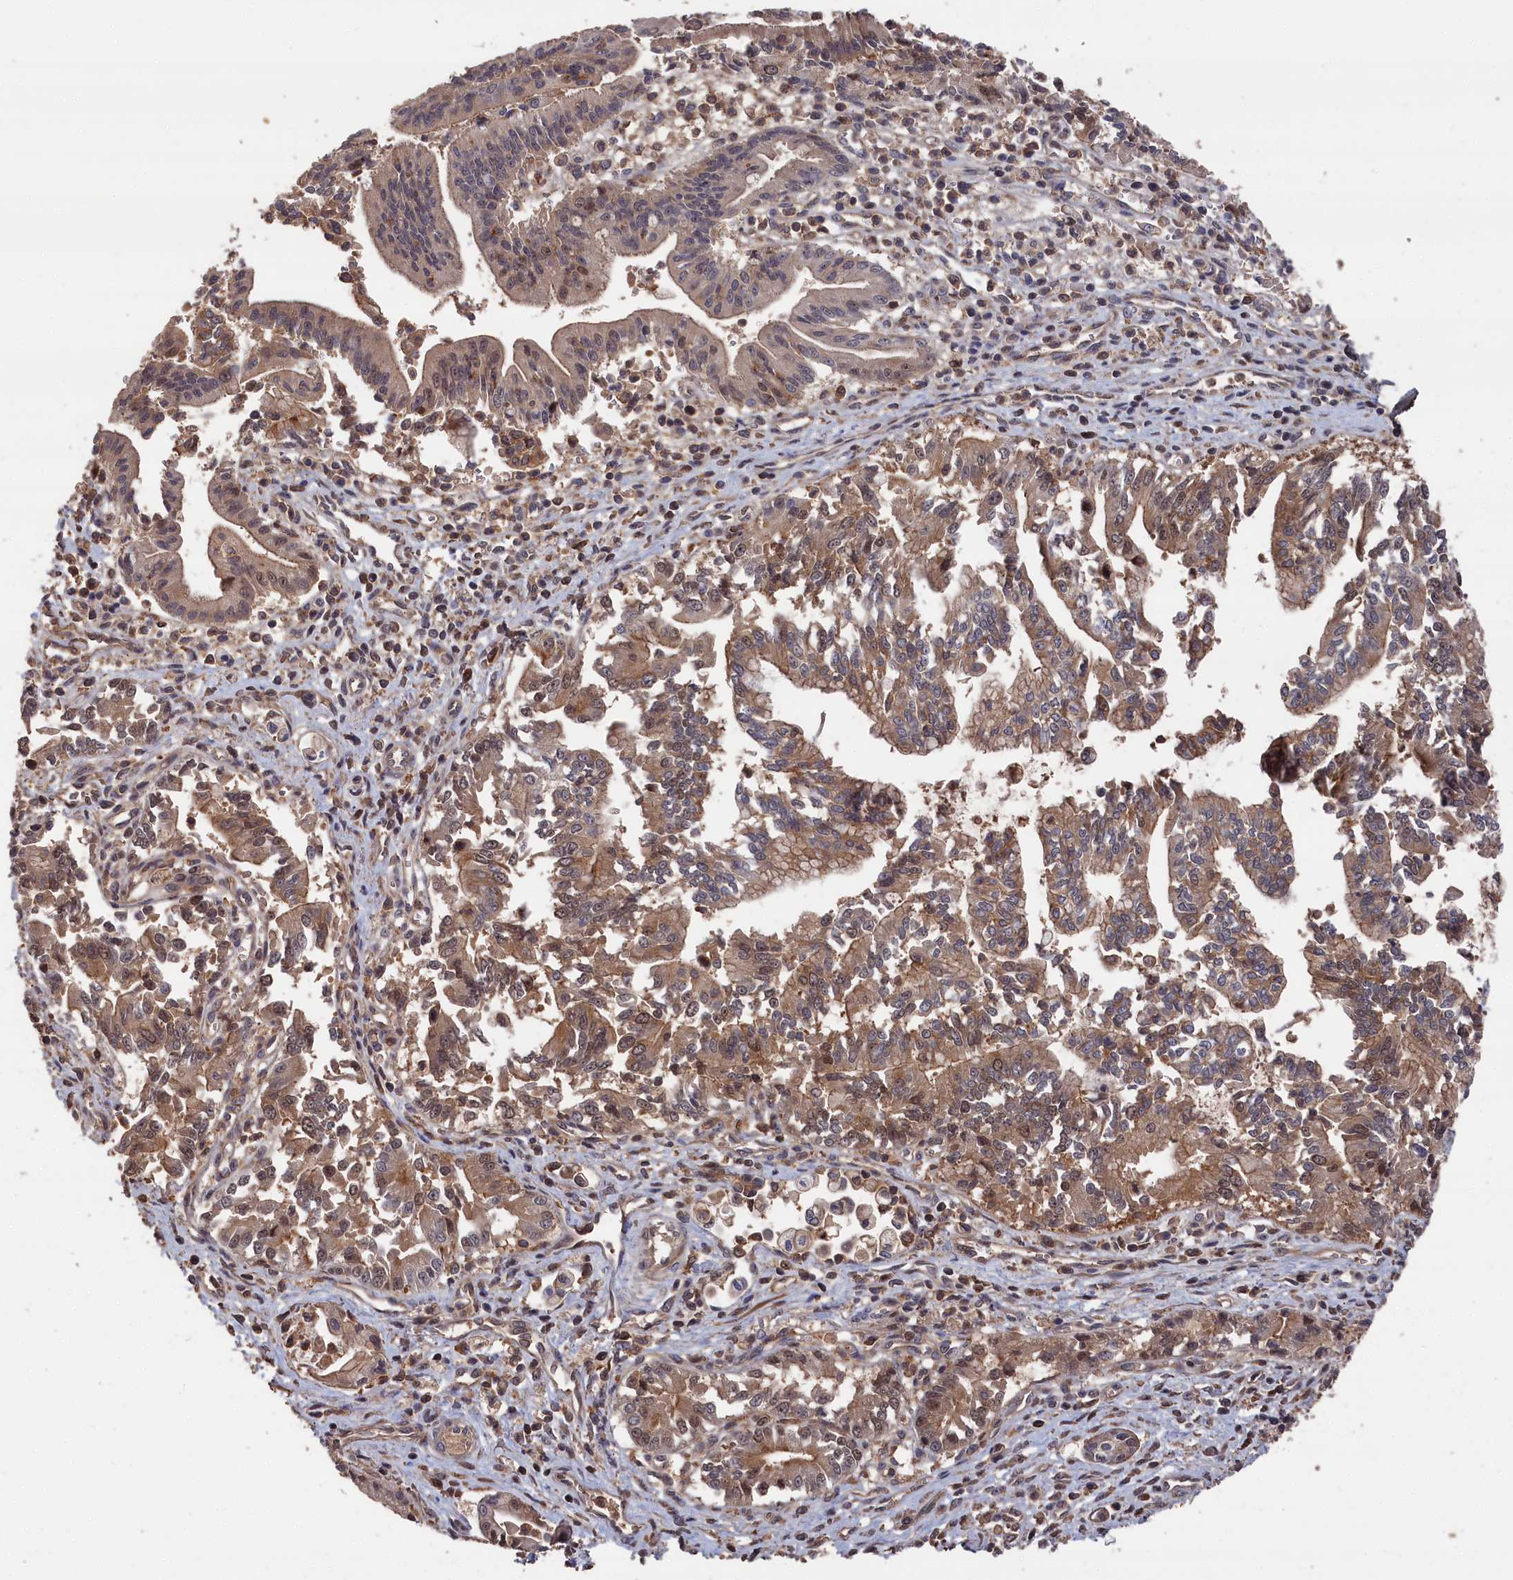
{"staining": {"intensity": "moderate", "quantity": ">75%", "location": "cytoplasmic/membranous,nuclear"}, "tissue": "pancreatic cancer", "cell_type": "Tumor cells", "image_type": "cancer", "snomed": [{"axis": "morphology", "description": "Adenocarcinoma, NOS"}, {"axis": "topography", "description": "Pancreas"}], "caption": "The histopathology image demonstrates staining of pancreatic cancer, revealing moderate cytoplasmic/membranous and nuclear protein staining (brown color) within tumor cells.", "gene": "RMI2", "patient": {"sex": "male", "age": 78}}